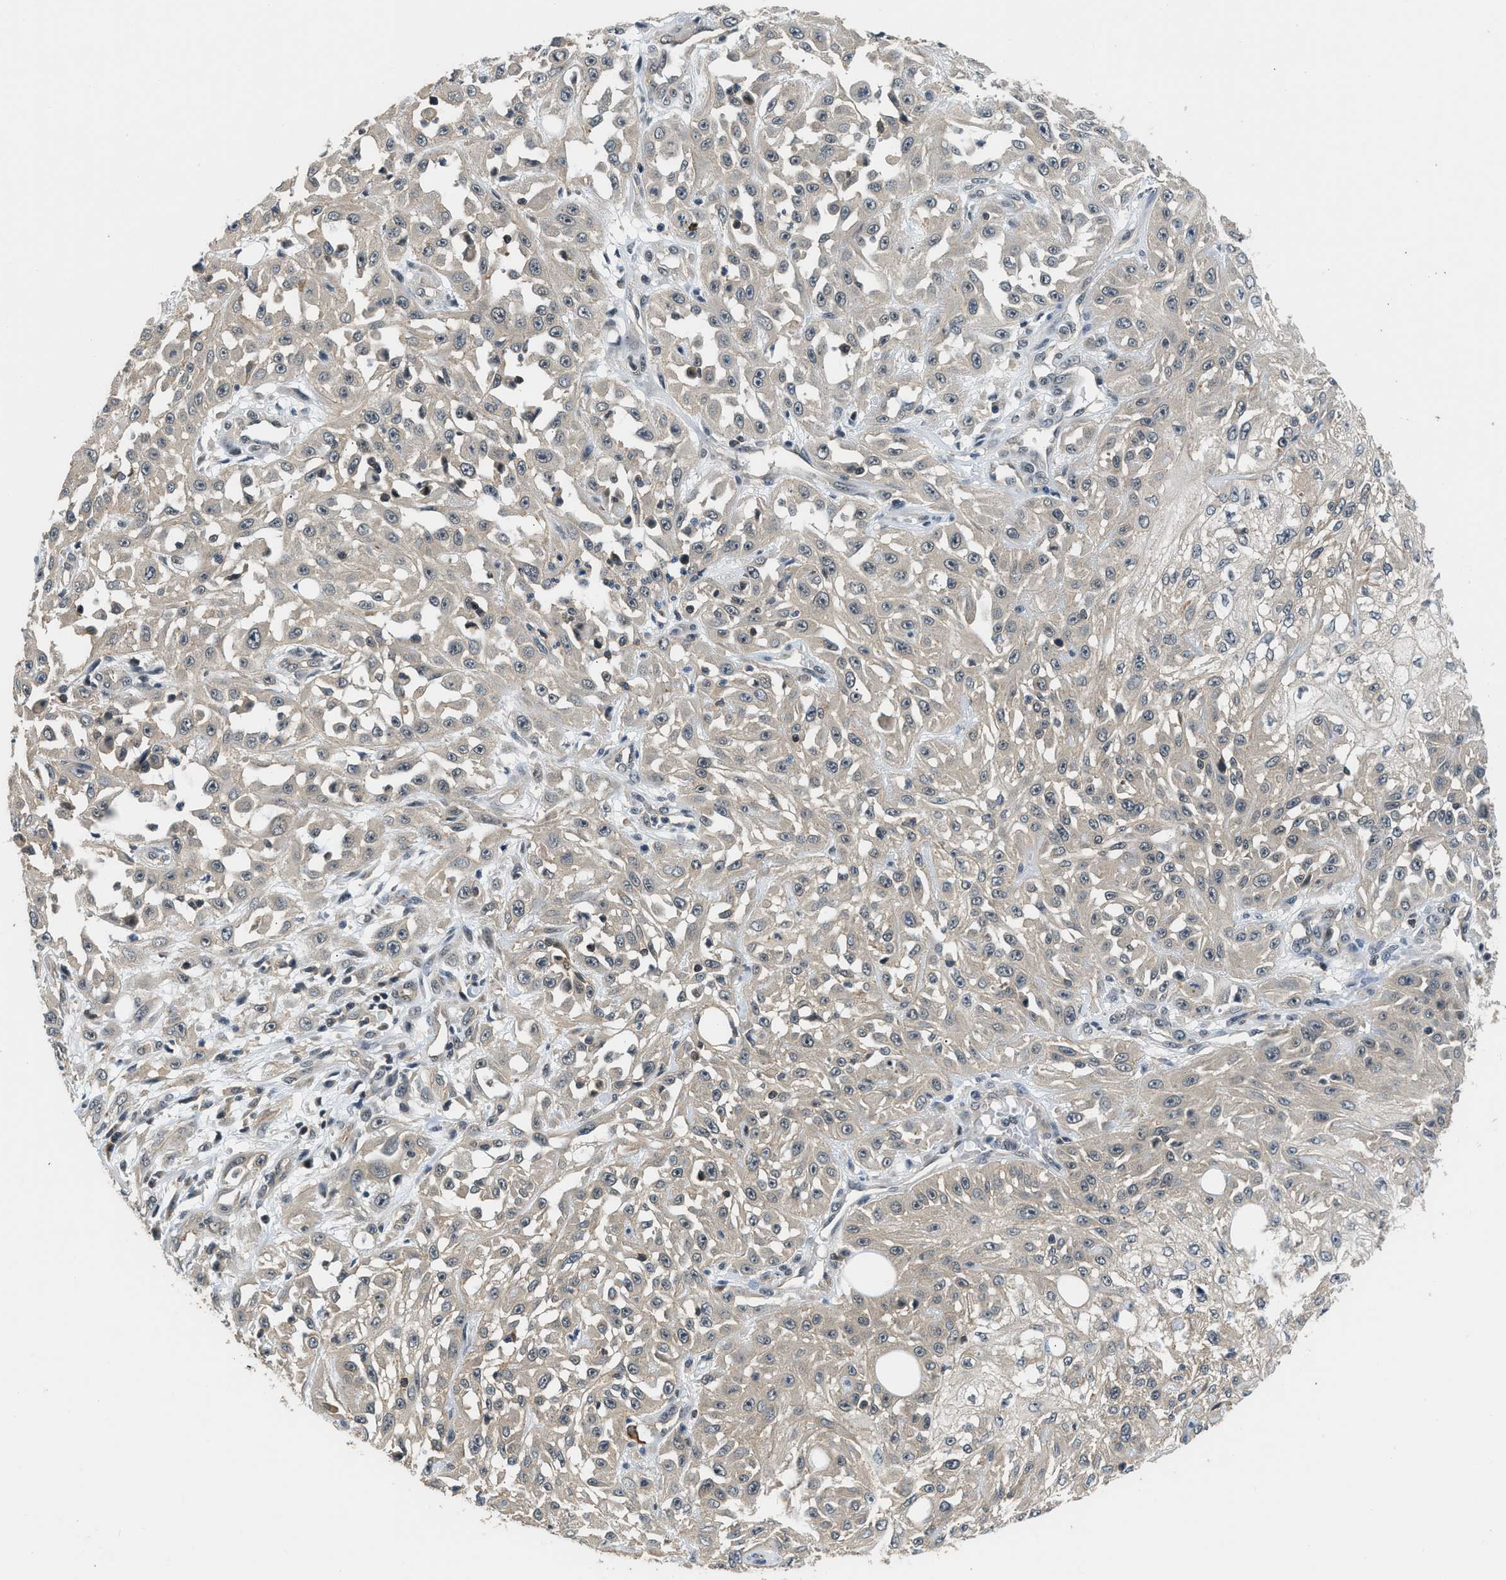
{"staining": {"intensity": "weak", "quantity": "25%-75%", "location": "cytoplasmic/membranous"}, "tissue": "skin cancer", "cell_type": "Tumor cells", "image_type": "cancer", "snomed": [{"axis": "morphology", "description": "Squamous cell carcinoma, NOS"}, {"axis": "morphology", "description": "Squamous cell carcinoma, metastatic, NOS"}, {"axis": "topography", "description": "Skin"}, {"axis": "topography", "description": "Lymph node"}], "caption": "High-power microscopy captured an immunohistochemistry histopathology image of squamous cell carcinoma (skin), revealing weak cytoplasmic/membranous staining in approximately 25%-75% of tumor cells.", "gene": "MTMR1", "patient": {"sex": "male", "age": 75}}